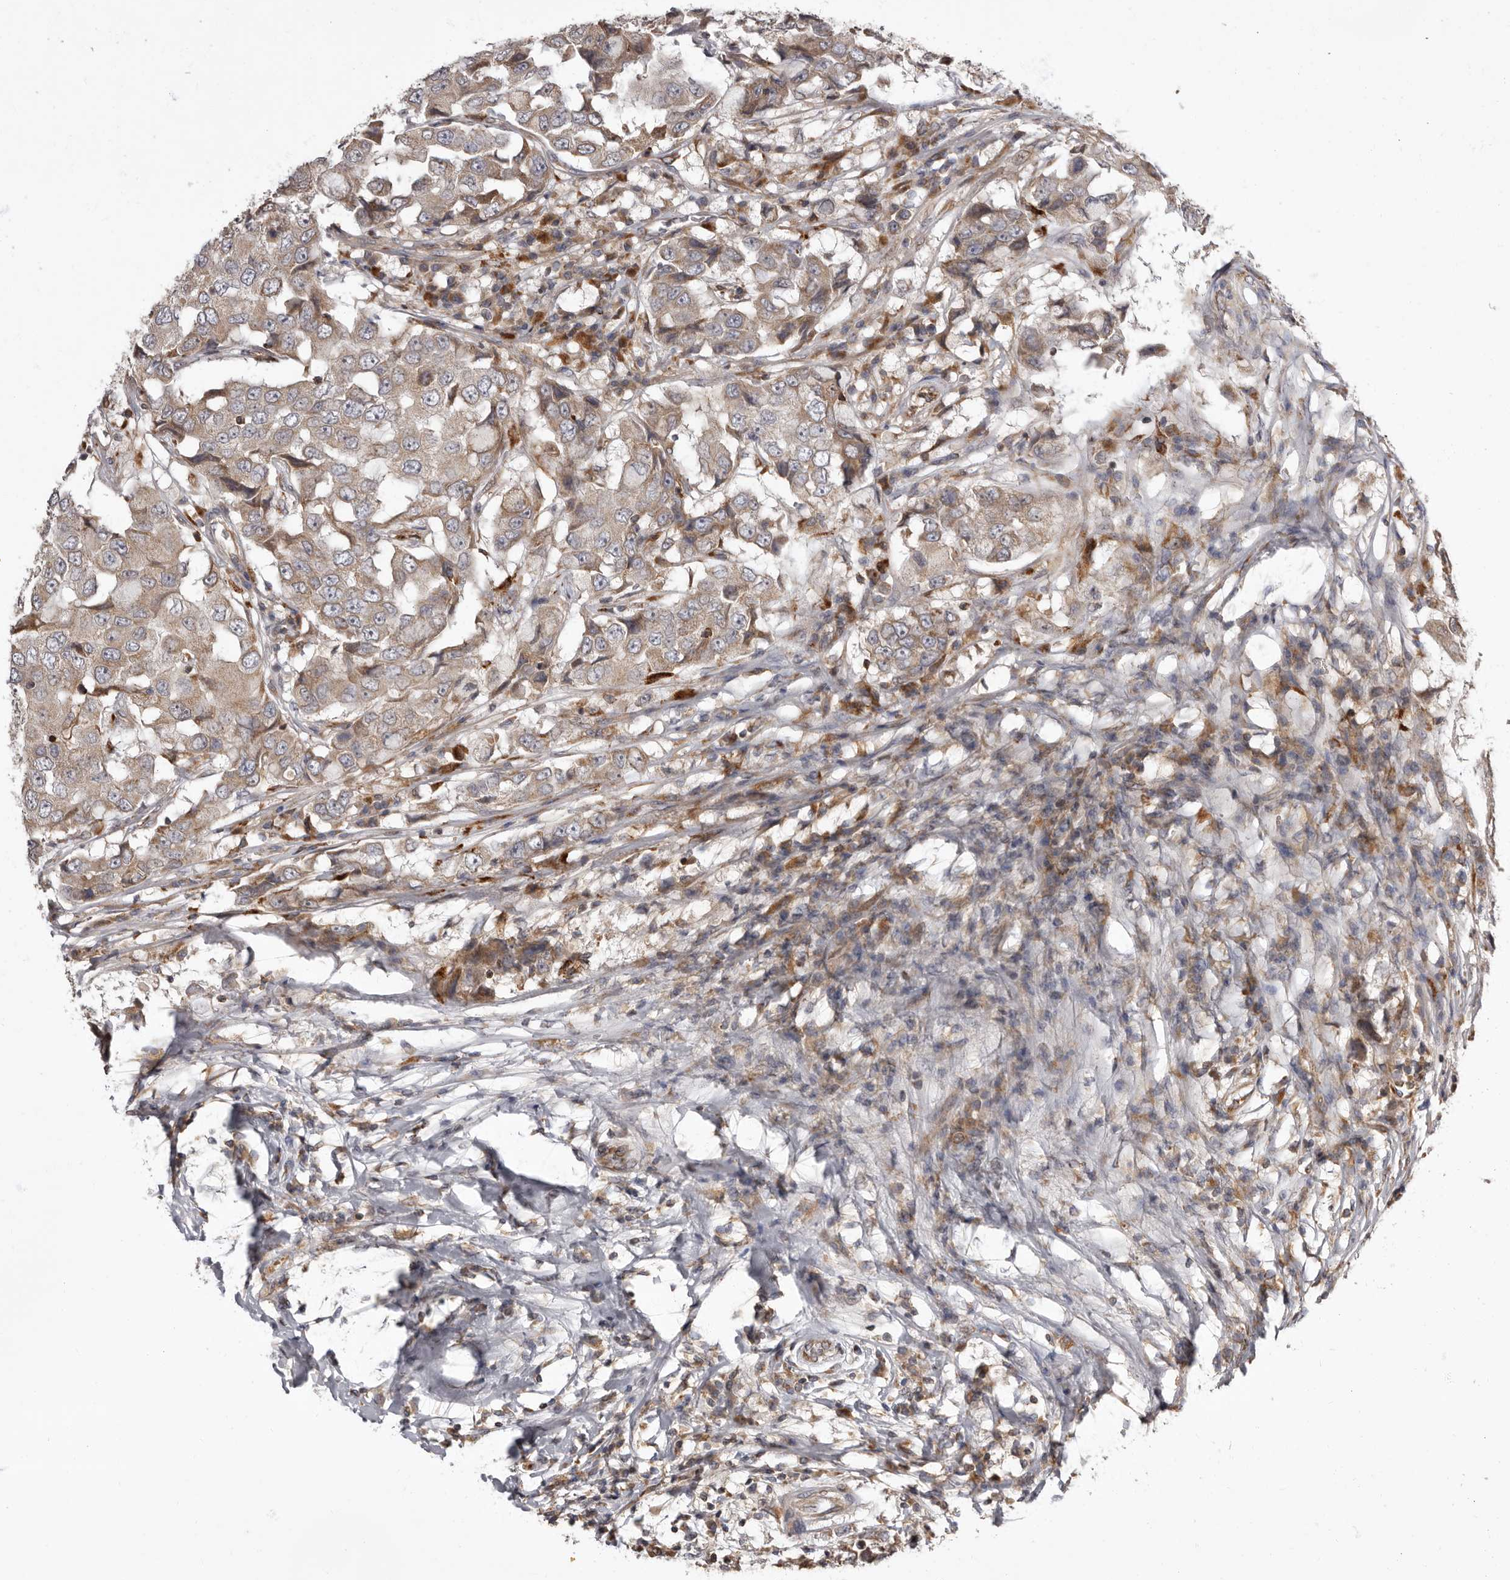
{"staining": {"intensity": "weak", "quantity": ">75%", "location": "cytoplasmic/membranous"}, "tissue": "breast cancer", "cell_type": "Tumor cells", "image_type": "cancer", "snomed": [{"axis": "morphology", "description": "Duct carcinoma"}, {"axis": "topography", "description": "Breast"}], "caption": "Immunohistochemical staining of breast cancer (intraductal carcinoma) displays low levels of weak cytoplasmic/membranous expression in approximately >75% of tumor cells.", "gene": "ADCY2", "patient": {"sex": "female", "age": 27}}